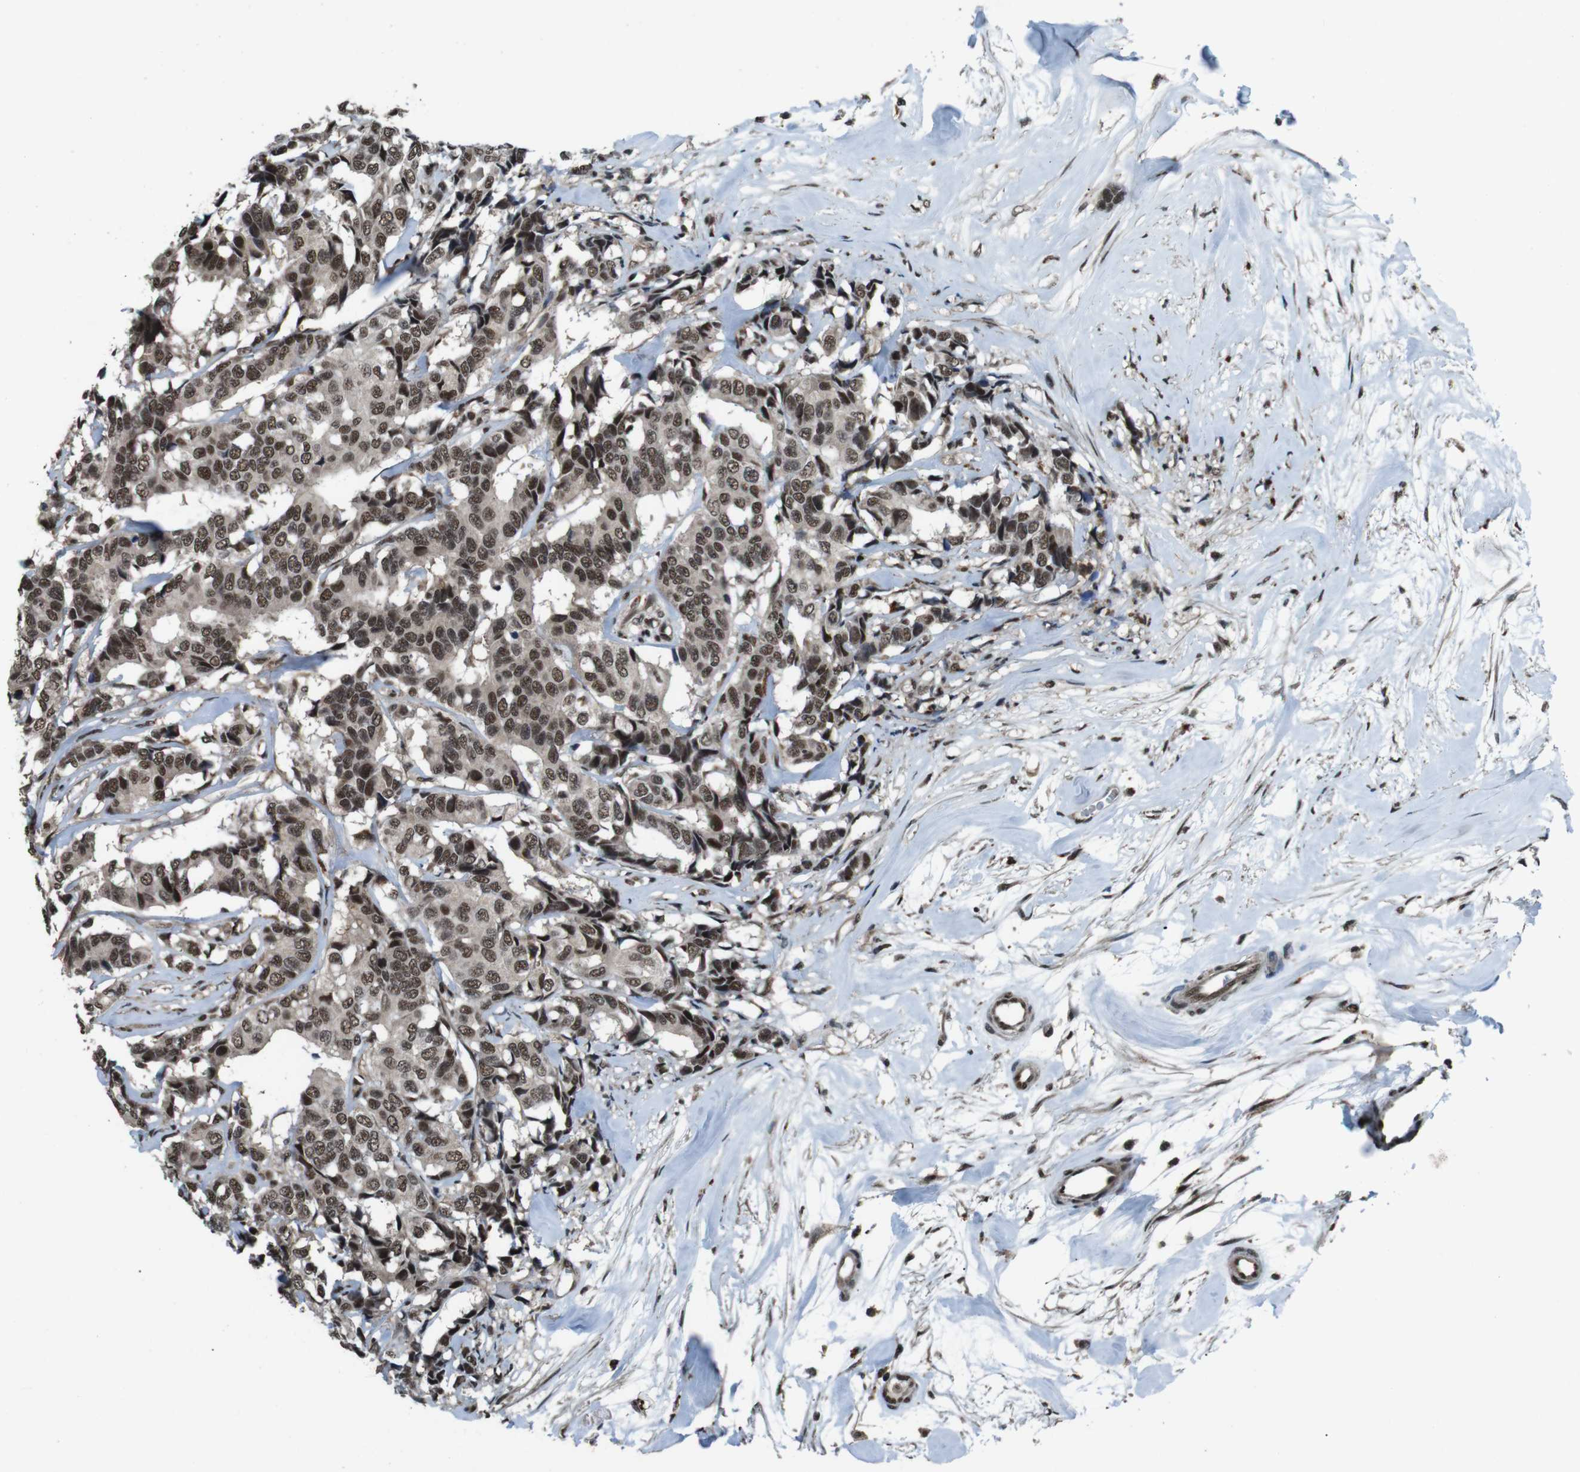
{"staining": {"intensity": "moderate", "quantity": ">75%", "location": "nuclear"}, "tissue": "breast cancer", "cell_type": "Tumor cells", "image_type": "cancer", "snomed": [{"axis": "morphology", "description": "Duct carcinoma"}, {"axis": "topography", "description": "Breast"}], "caption": "This is an image of immunohistochemistry (IHC) staining of breast cancer (intraductal carcinoma), which shows moderate expression in the nuclear of tumor cells.", "gene": "NR4A2", "patient": {"sex": "female", "age": 87}}